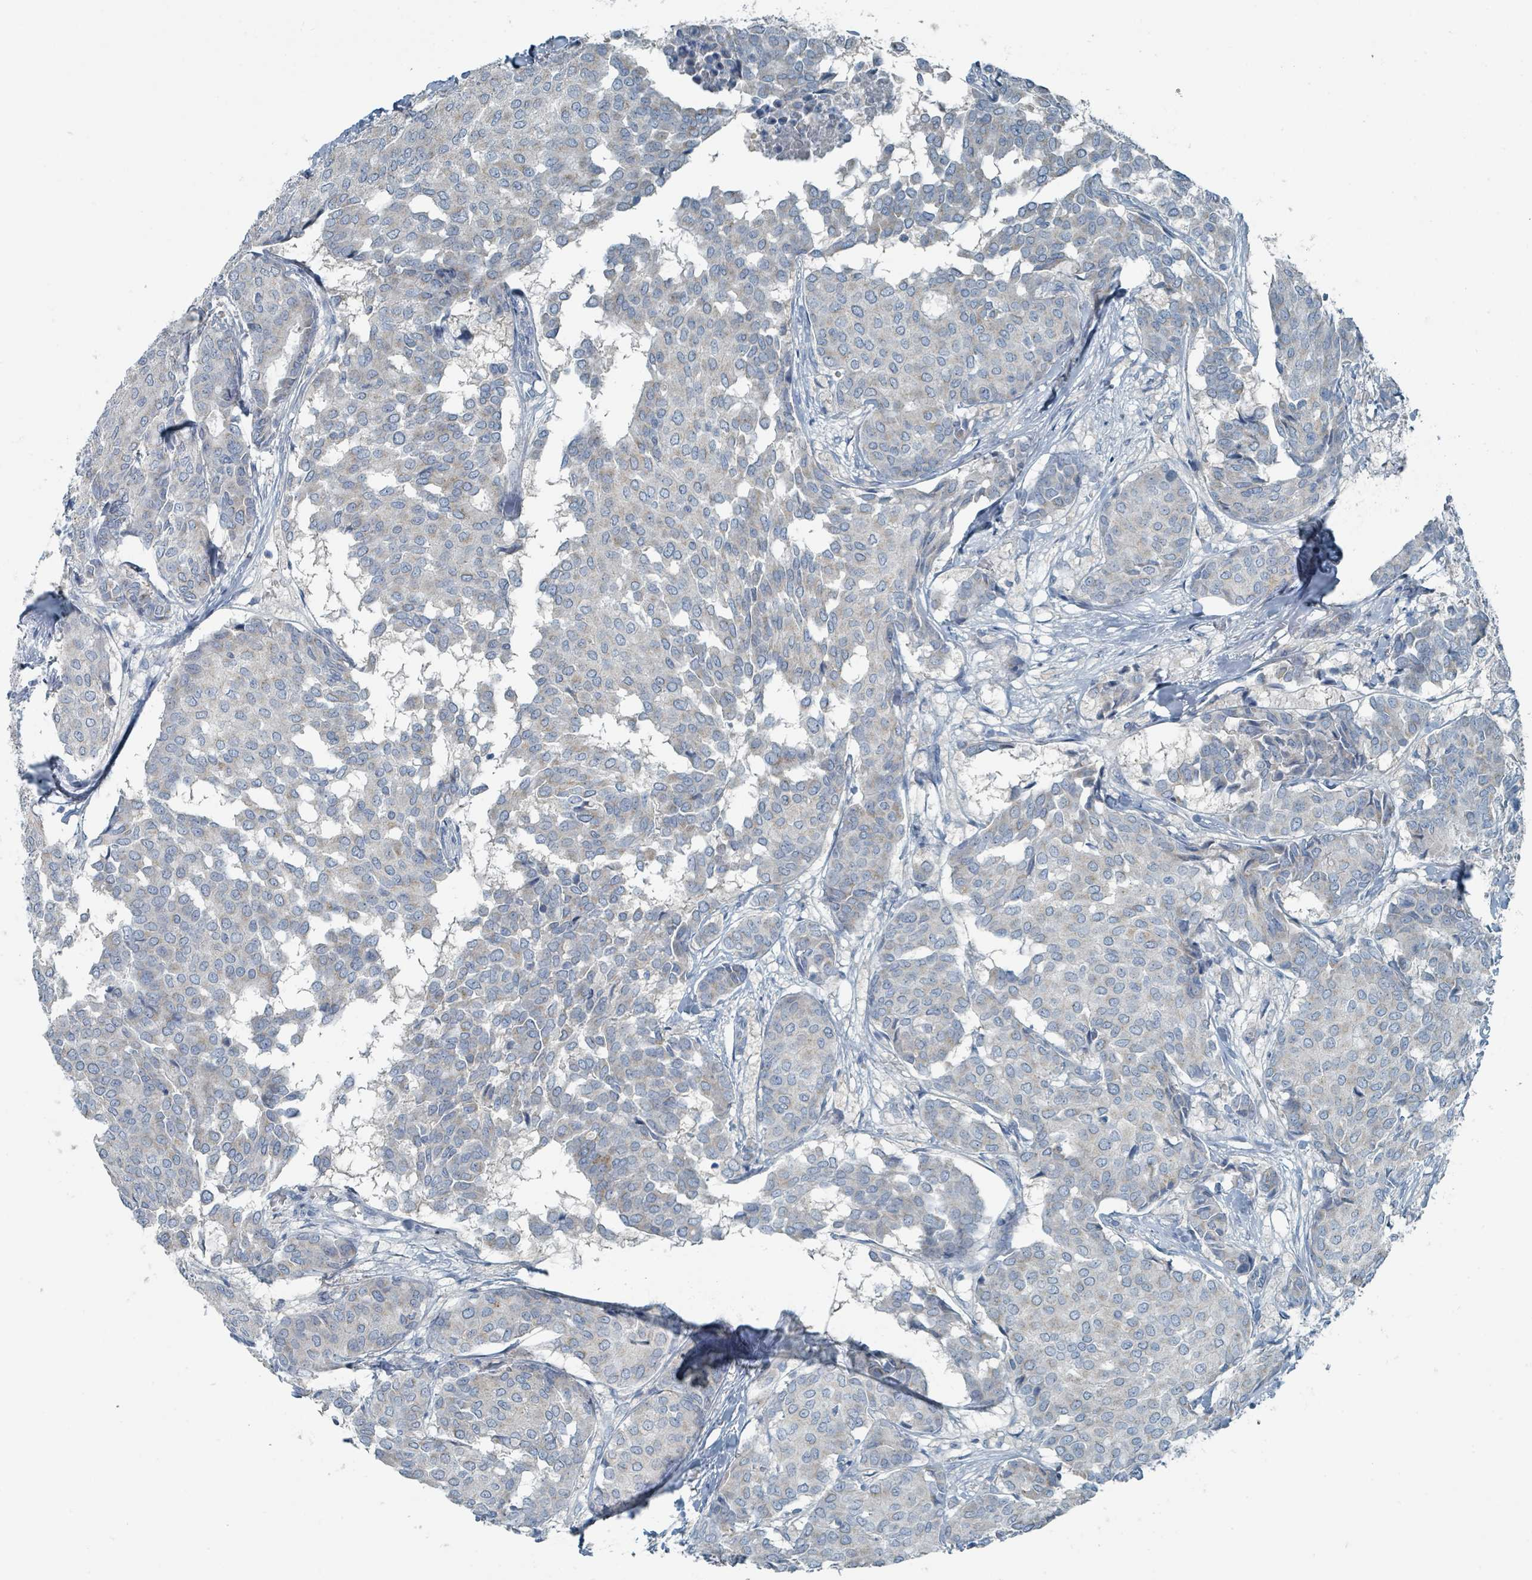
{"staining": {"intensity": "weak", "quantity": "<25%", "location": "cytoplasmic/membranous"}, "tissue": "breast cancer", "cell_type": "Tumor cells", "image_type": "cancer", "snomed": [{"axis": "morphology", "description": "Duct carcinoma"}, {"axis": "topography", "description": "Breast"}], "caption": "DAB immunohistochemical staining of invasive ductal carcinoma (breast) exhibits no significant staining in tumor cells.", "gene": "RASA4", "patient": {"sex": "female", "age": 75}}